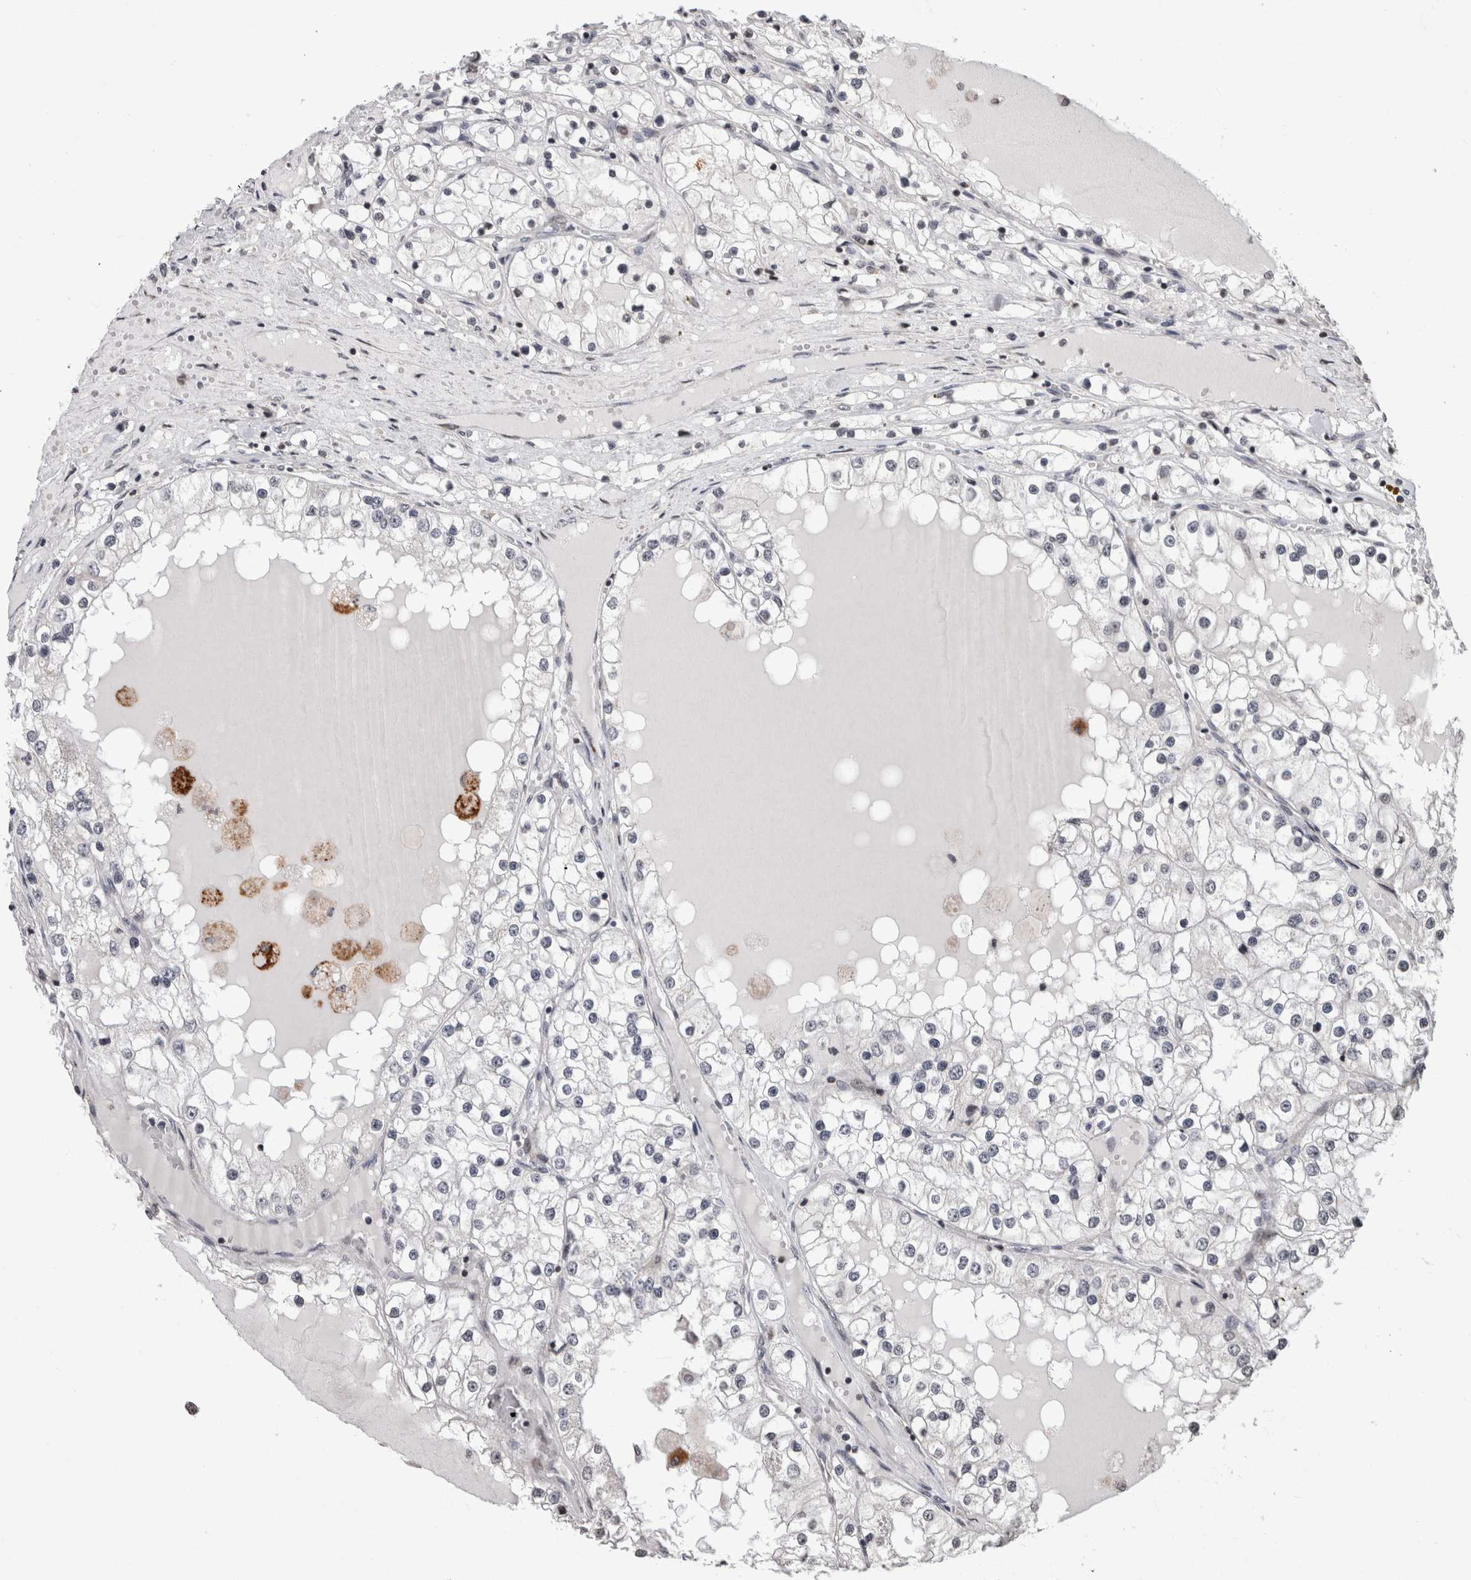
{"staining": {"intensity": "negative", "quantity": "none", "location": "none"}, "tissue": "renal cancer", "cell_type": "Tumor cells", "image_type": "cancer", "snomed": [{"axis": "morphology", "description": "Adenocarcinoma, NOS"}, {"axis": "topography", "description": "Kidney"}], "caption": "An IHC photomicrograph of adenocarcinoma (renal) is shown. There is no staining in tumor cells of adenocarcinoma (renal).", "gene": "ZBTB11", "patient": {"sex": "male", "age": 68}}